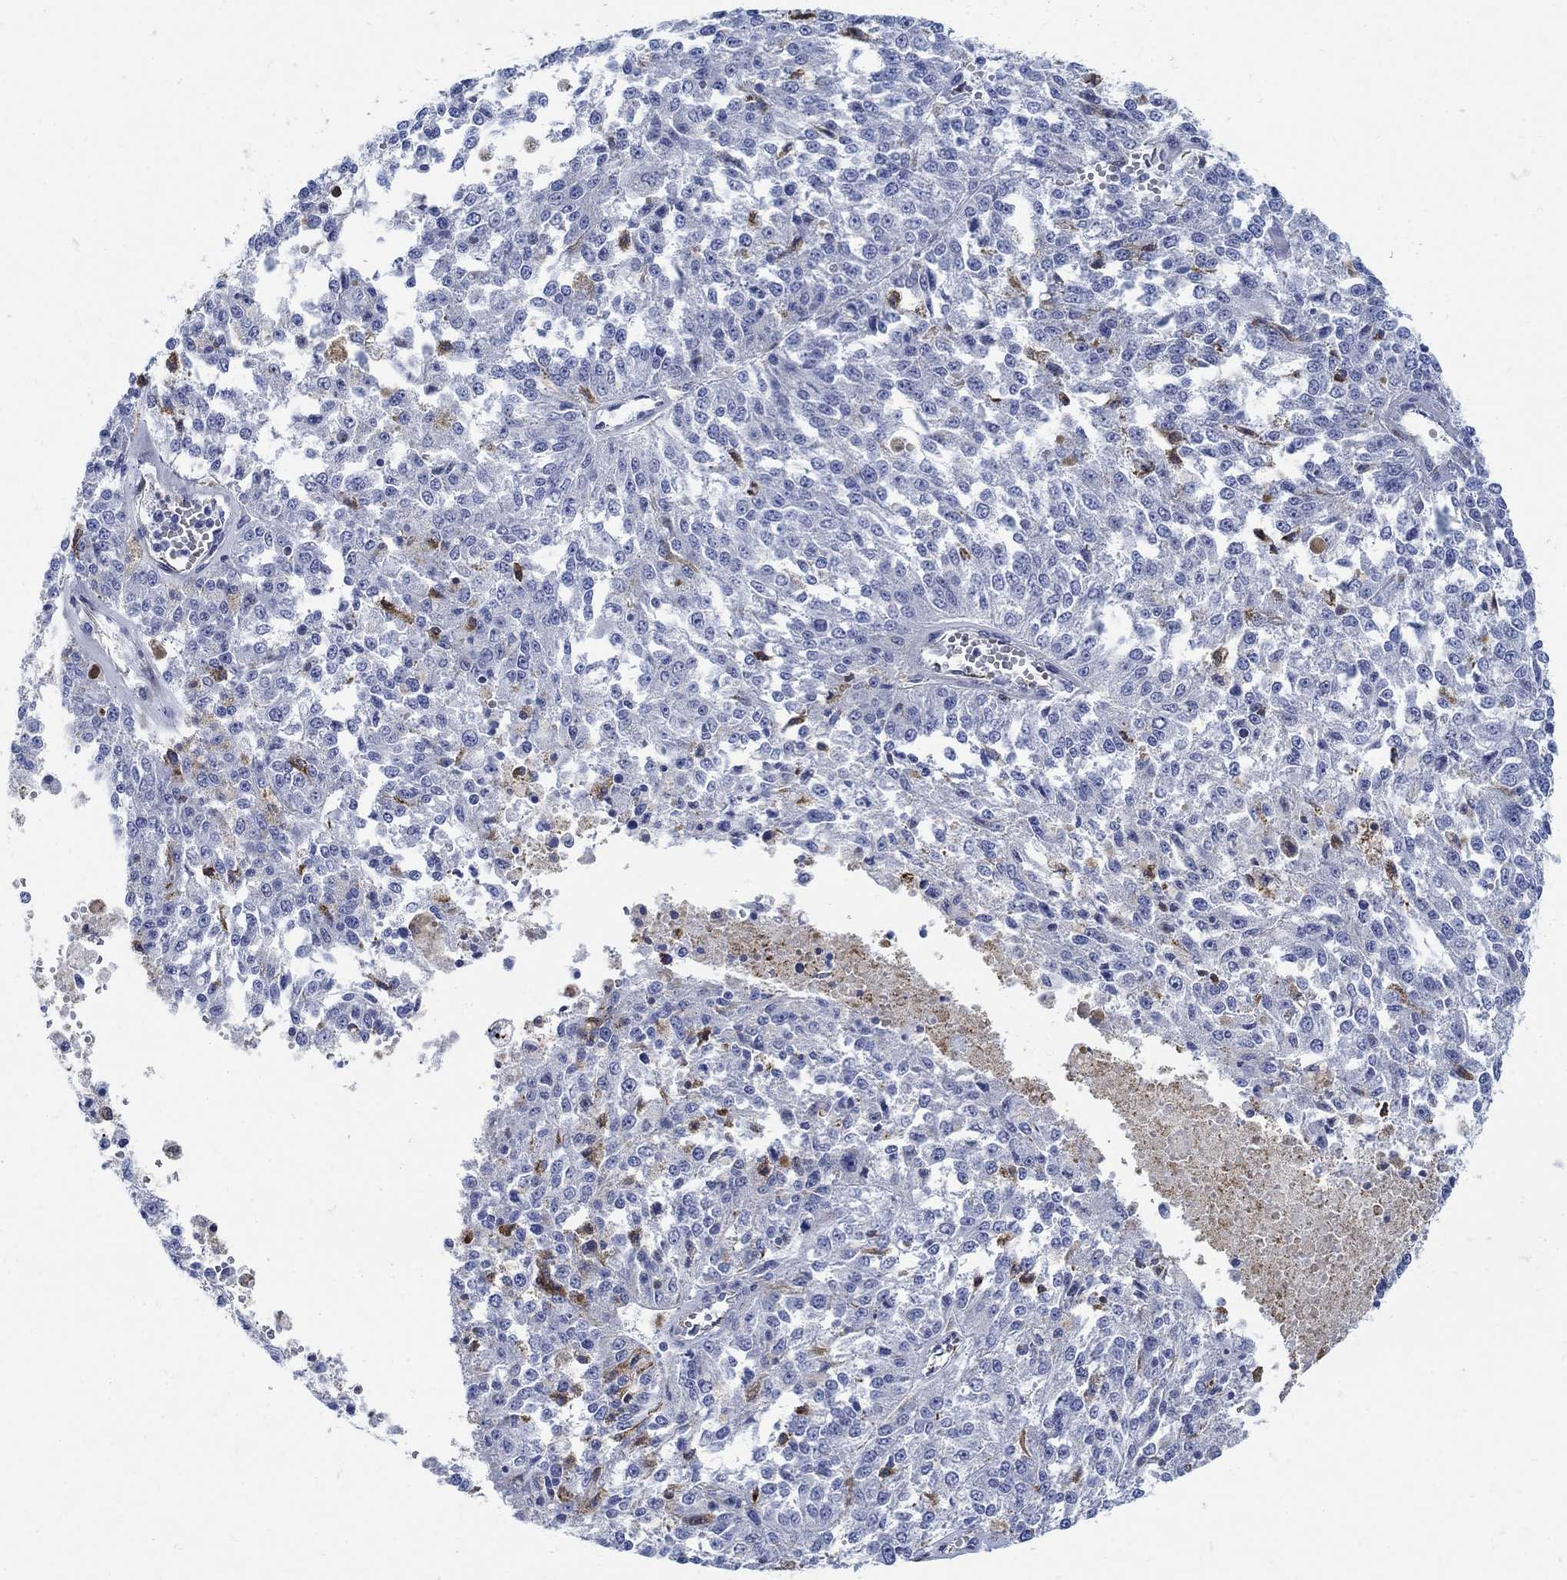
{"staining": {"intensity": "negative", "quantity": "none", "location": "none"}, "tissue": "melanoma", "cell_type": "Tumor cells", "image_type": "cancer", "snomed": [{"axis": "morphology", "description": "Malignant melanoma, Metastatic site"}, {"axis": "topography", "description": "Lymph node"}], "caption": "Immunohistochemistry (IHC) micrograph of neoplastic tissue: melanoma stained with DAB (3,3'-diaminobenzidine) displays no significant protein staining in tumor cells.", "gene": "PHF21B", "patient": {"sex": "female", "age": 64}}